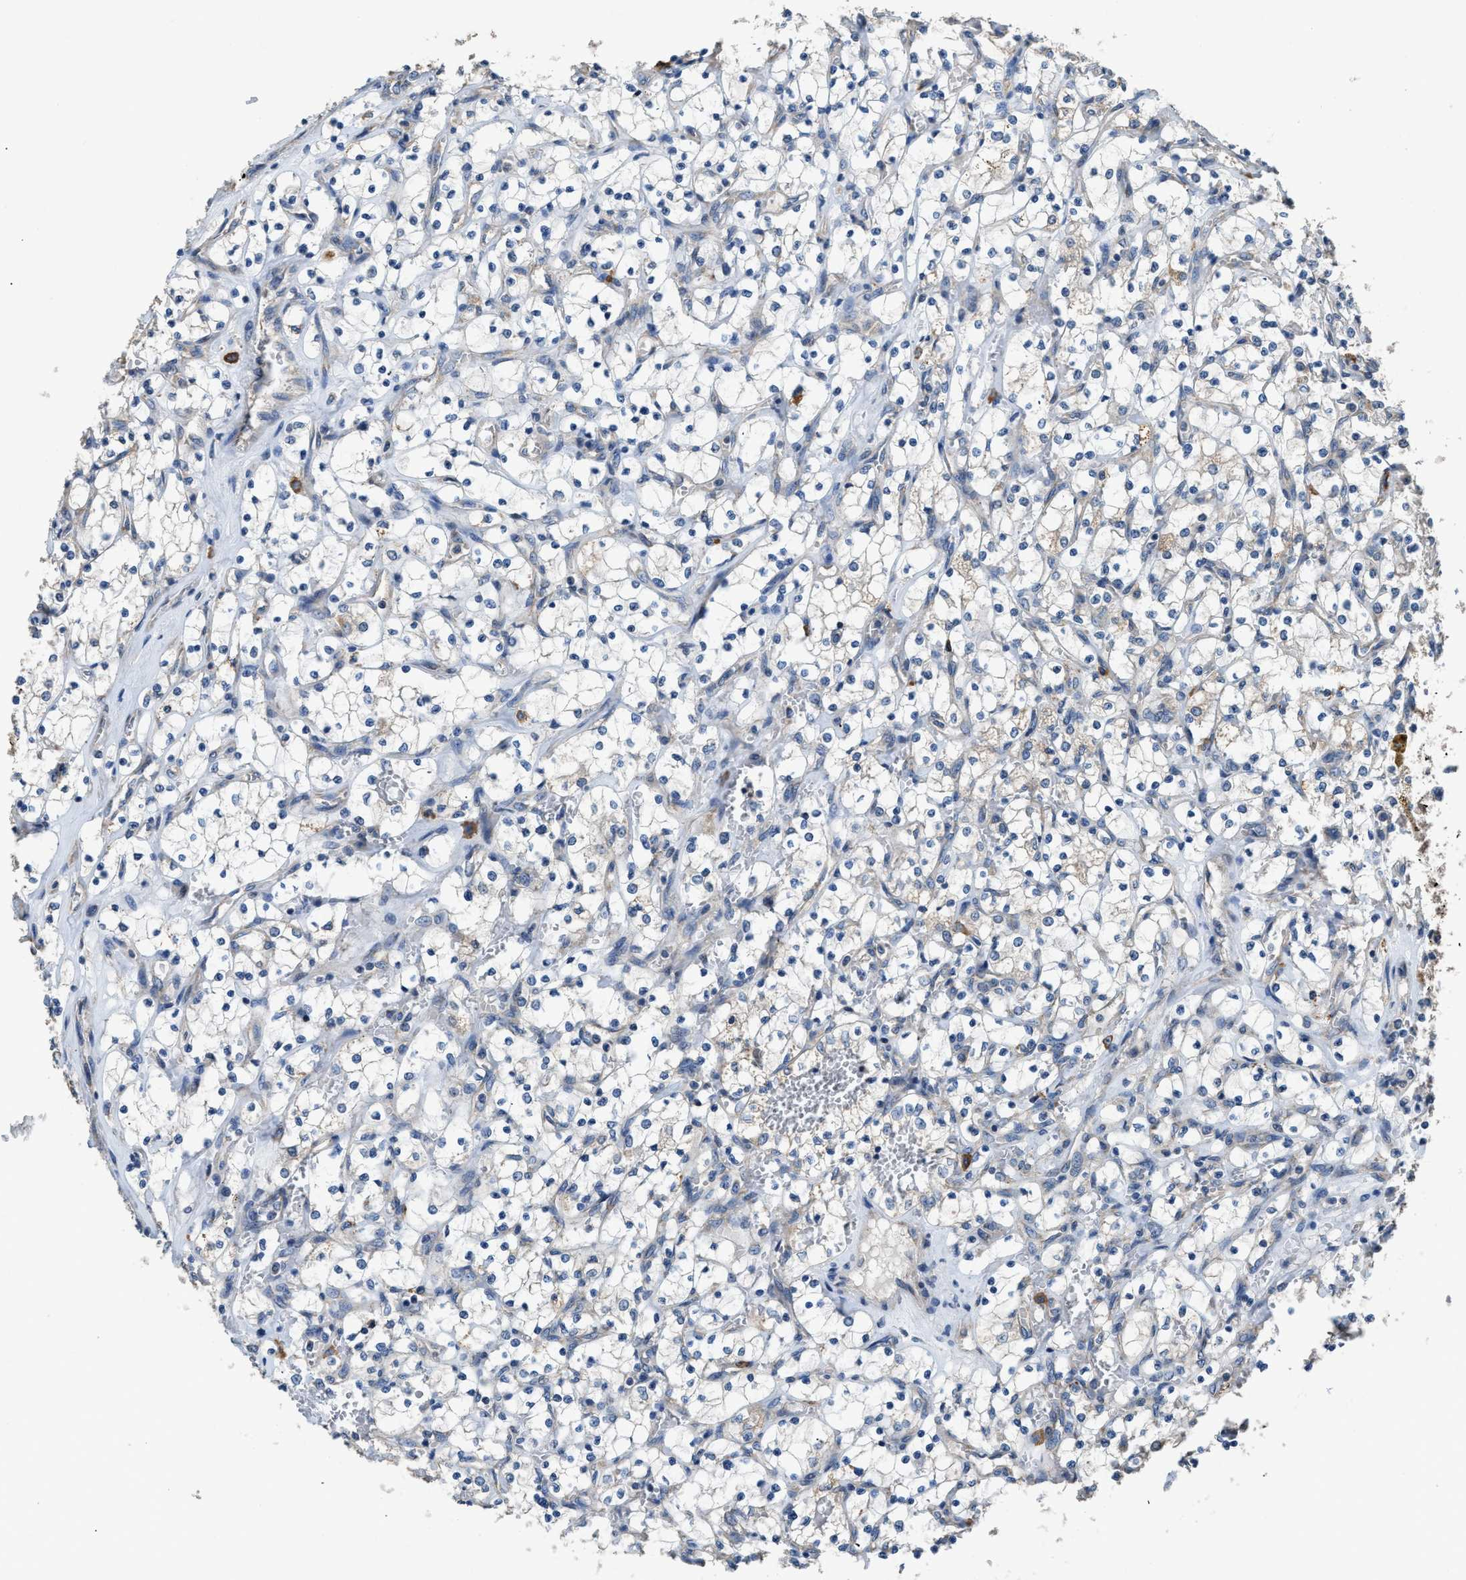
{"staining": {"intensity": "negative", "quantity": "none", "location": "none"}, "tissue": "renal cancer", "cell_type": "Tumor cells", "image_type": "cancer", "snomed": [{"axis": "morphology", "description": "Adenocarcinoma, NOS"}, {"axis": "topography", "description": "Kidney"}], "caption": "Renal cancer stained for a protein using immunohistochemistry (IHC) demonstrates no positivity tumor cells.", "gene": "TMEM150A", "patient": {"sex": "female", "age": 69}}